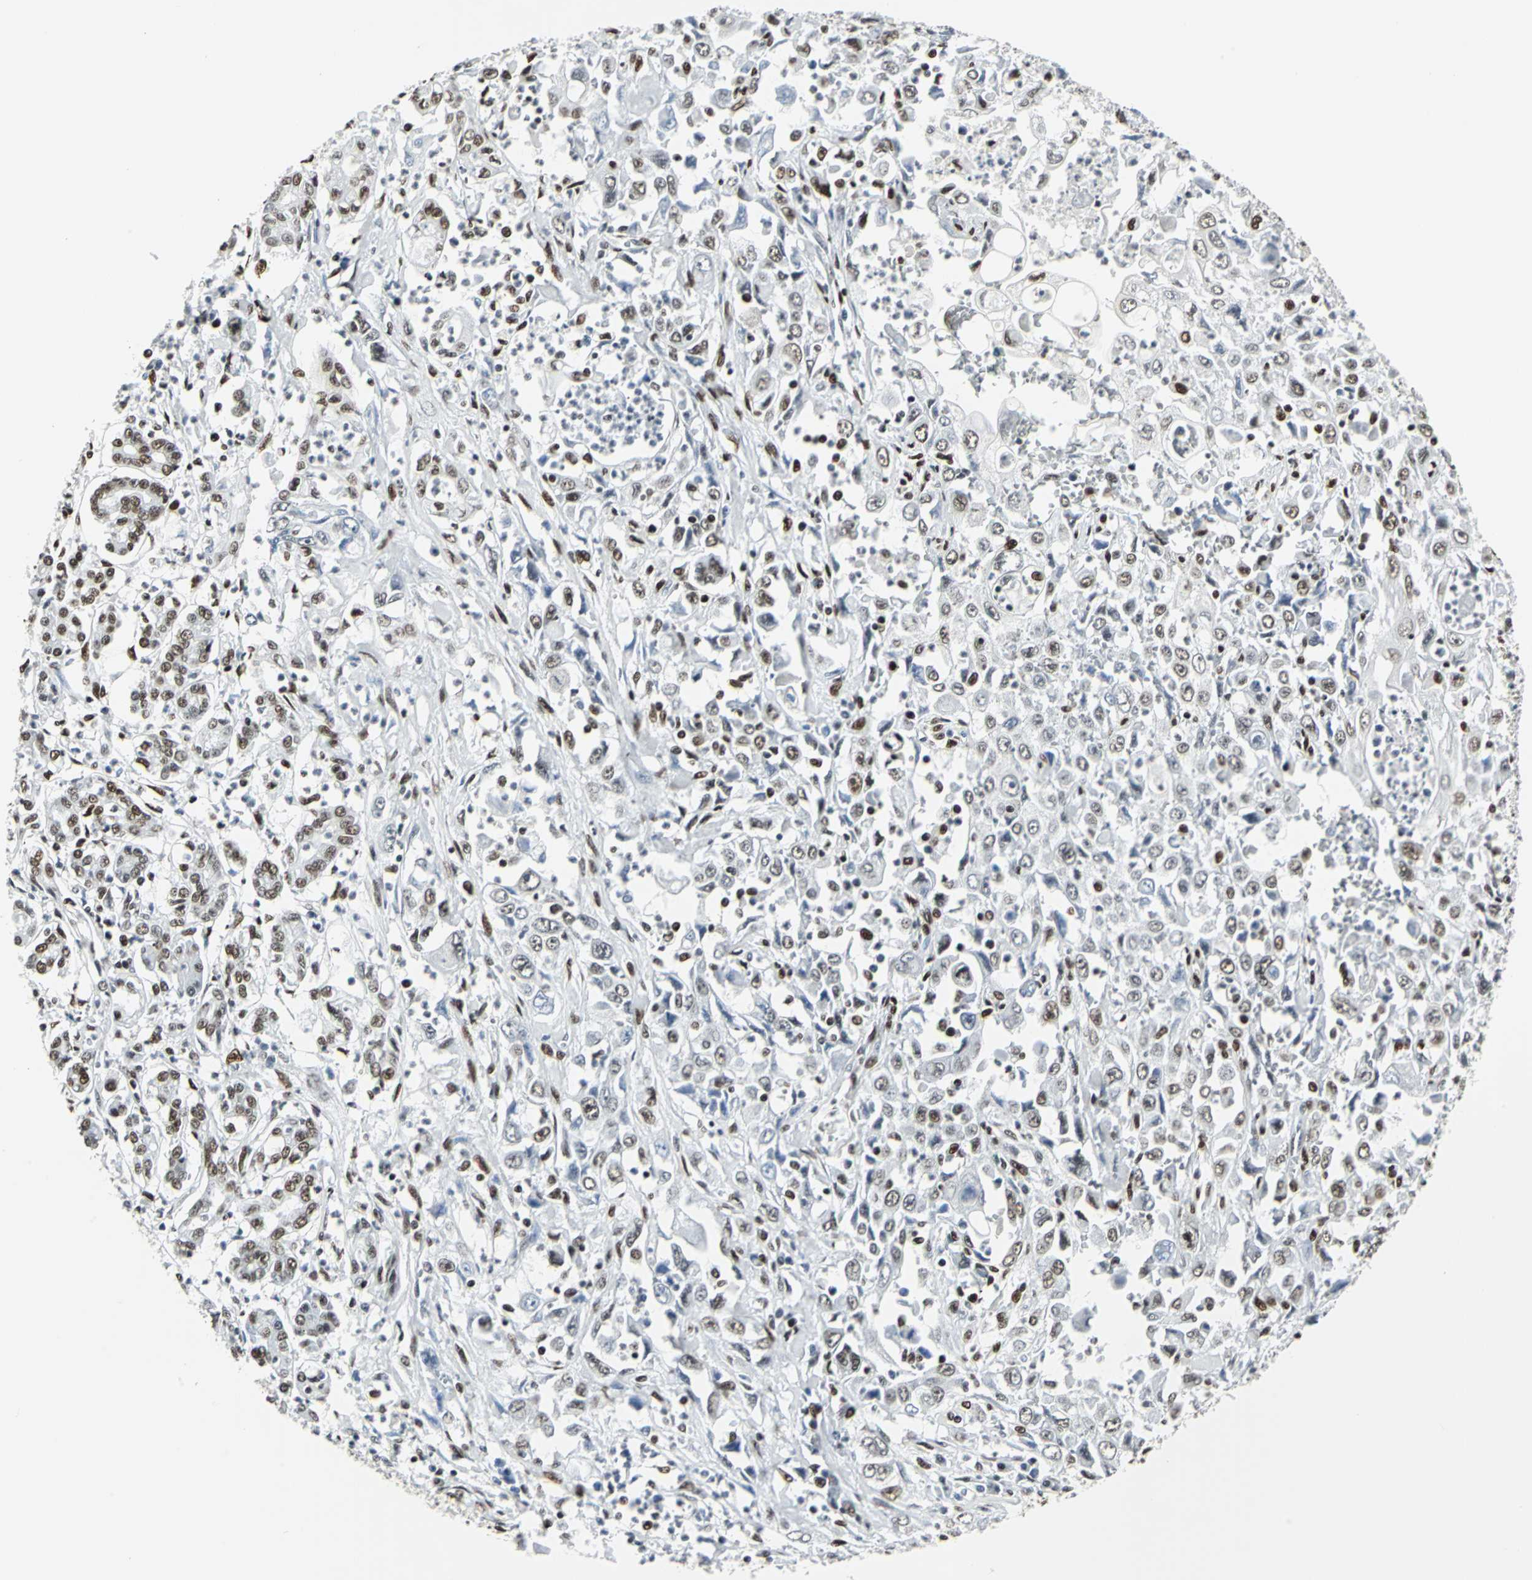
{"staining": {"intensity": "moderate", "quantity": "<25%", "location": "nuclear"}, "tissue": "pancreatic cancer", "cell_type": "Tumor cells", "image_type": "cancer", "snomed": [{"axis": "morphology", "description": "Adenocarcinoma, NOS"}, {"axis": "topography", "description": "Pancreas"}], "caption": "DAB immunohistochemical staining of pancreatic adenocarcinoma reveals moderate nuclear protein expression in approximately <25% of tumor cells. The staining was performed using DAB to visualize the protein expression in brown, while the nuclei were stained in blue with hematoxylin (Magnification: 20x).", "gene": "HDAC2", "patient": {"sex": "male", "age": 70}}